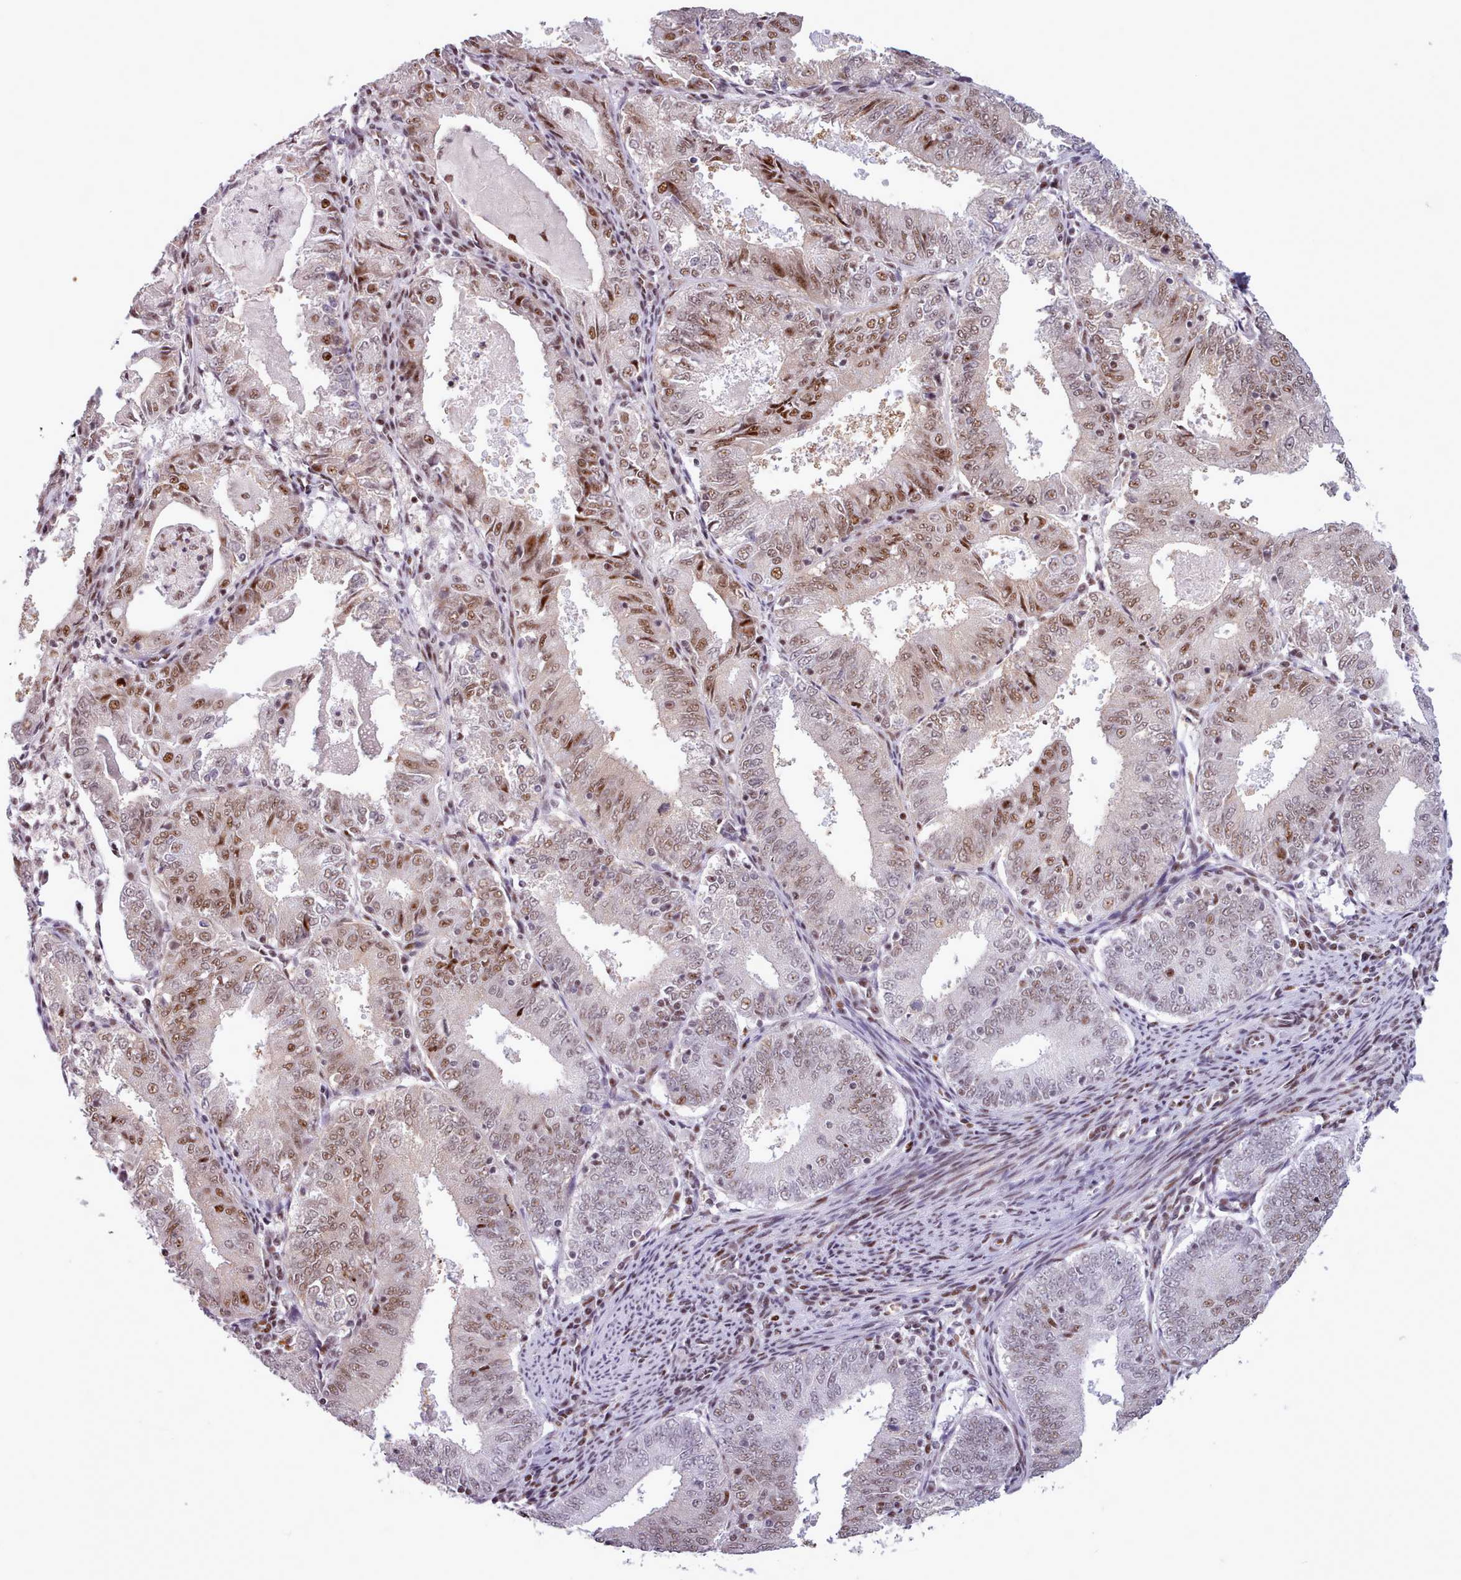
{"staining": {"intensity": "moderate", "quantity": "25%-75%", "location": "nuclear"}, "tissue": "endometrial cancer", "cell_type": "Tumor cells", "image_type": "cancer", "snomed": [{"axis": "morphology", "description": "Adenocarcinoma, NOS"}, {"axis": "topography", "description": "Endometrium"}], "caption": "Immunohistochemistry (DAB) staining of endometrial cancer demonstrates moderate nuclear protein expression in about 25%-75% of tumor cells.", "gene": "SRSF4", "patient": {"sex": "female", "age": 57}}